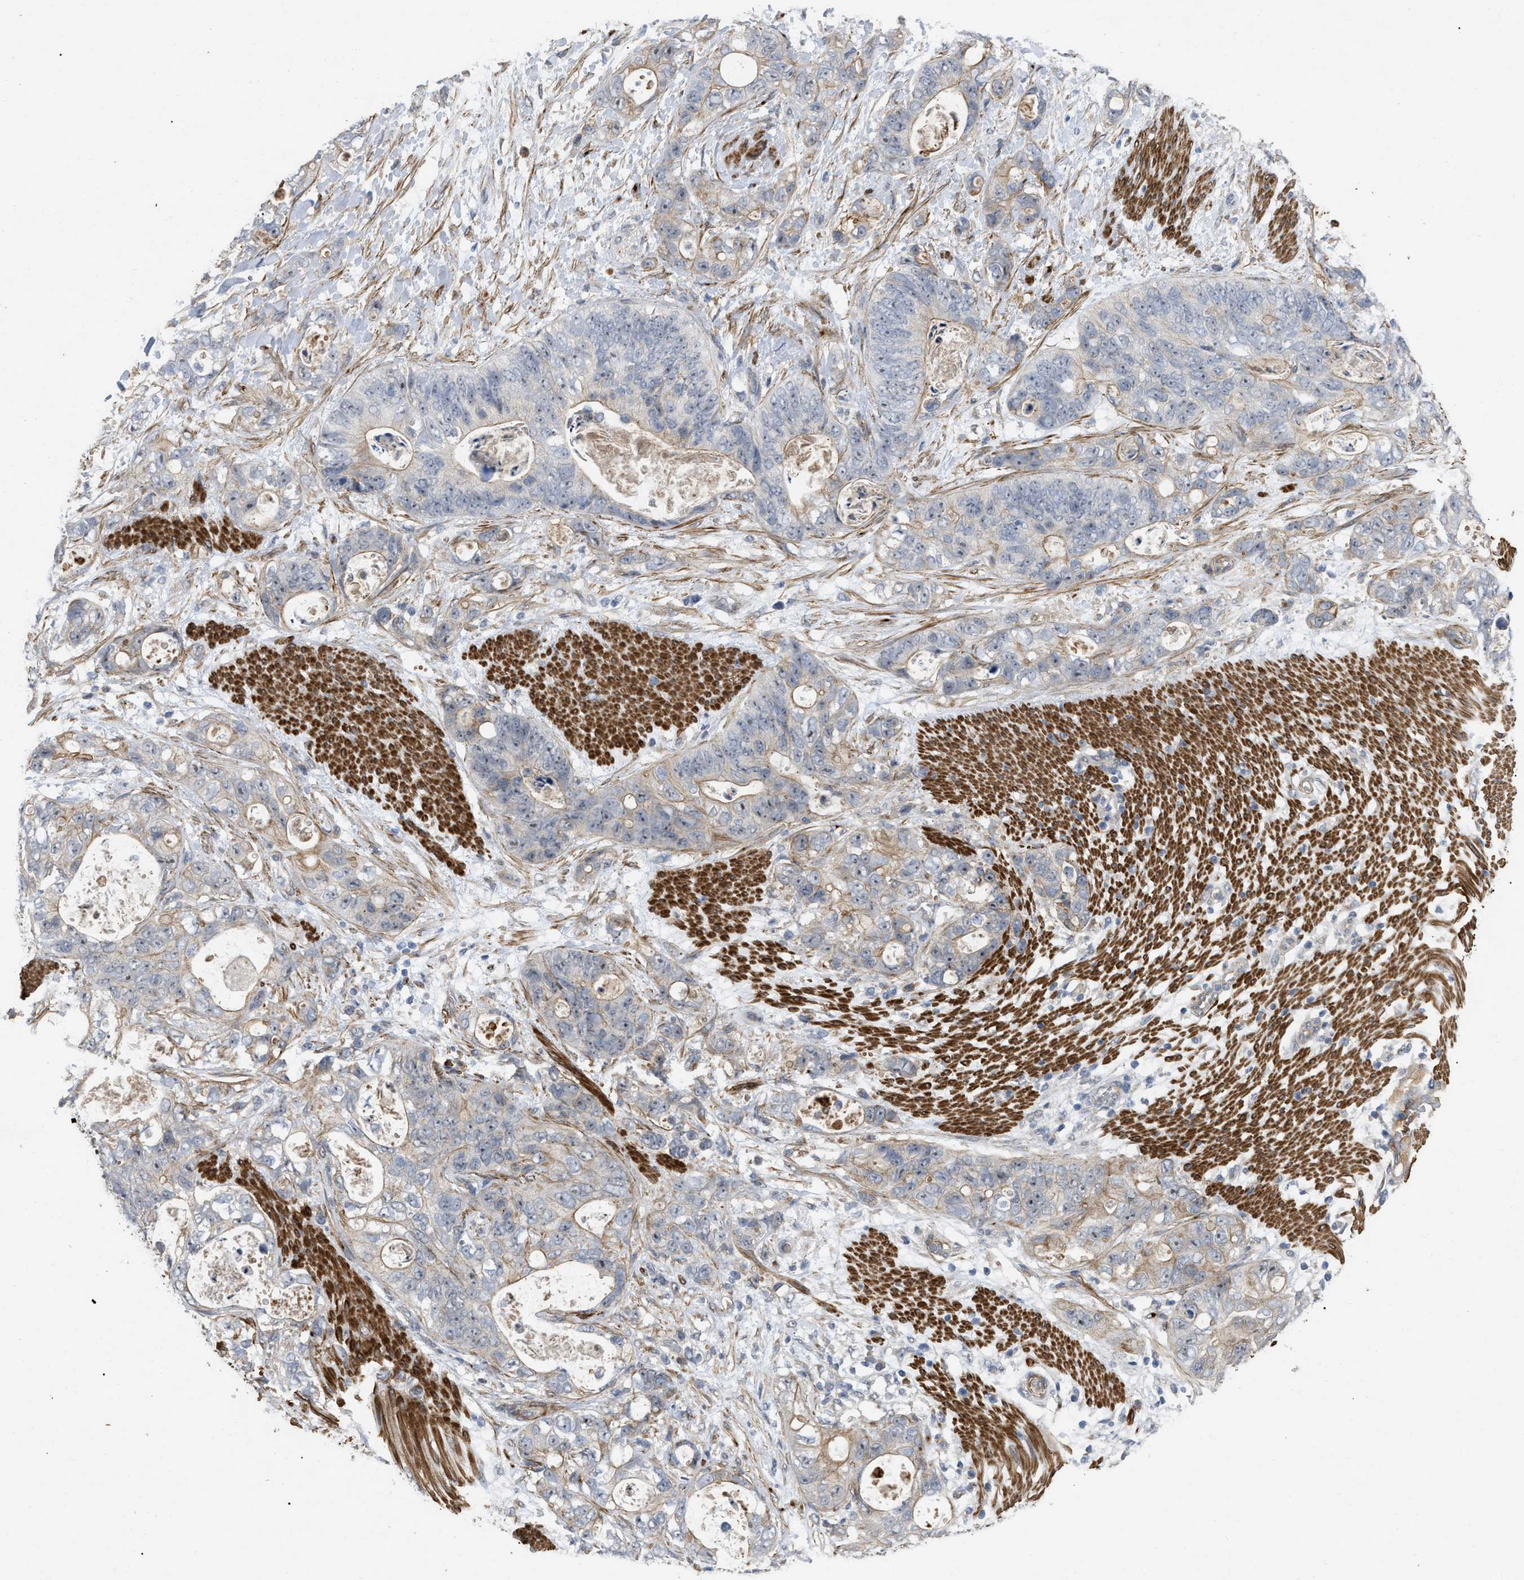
{"staining": {"intensity": "negative", "quantity": "none", "location": "none"}, "tissue": "stomach cancer", "cell_type": "Tumor cells", "image_type": "cancer", "snomed": [{"axis": "morphology", "description": "Normal tissue, NOS"}, {"axis": "morphology", "description": "Adenocarcinoma, NOS"}, {"axis": "topography", "description": "Stomach"}], "caption": "The image demonstrates no significant staining in tumor cells of adenocarcinoma (stomach).", "gene": "ST6GALNAC6", "patient": {"sex": "female", "age": 89}}